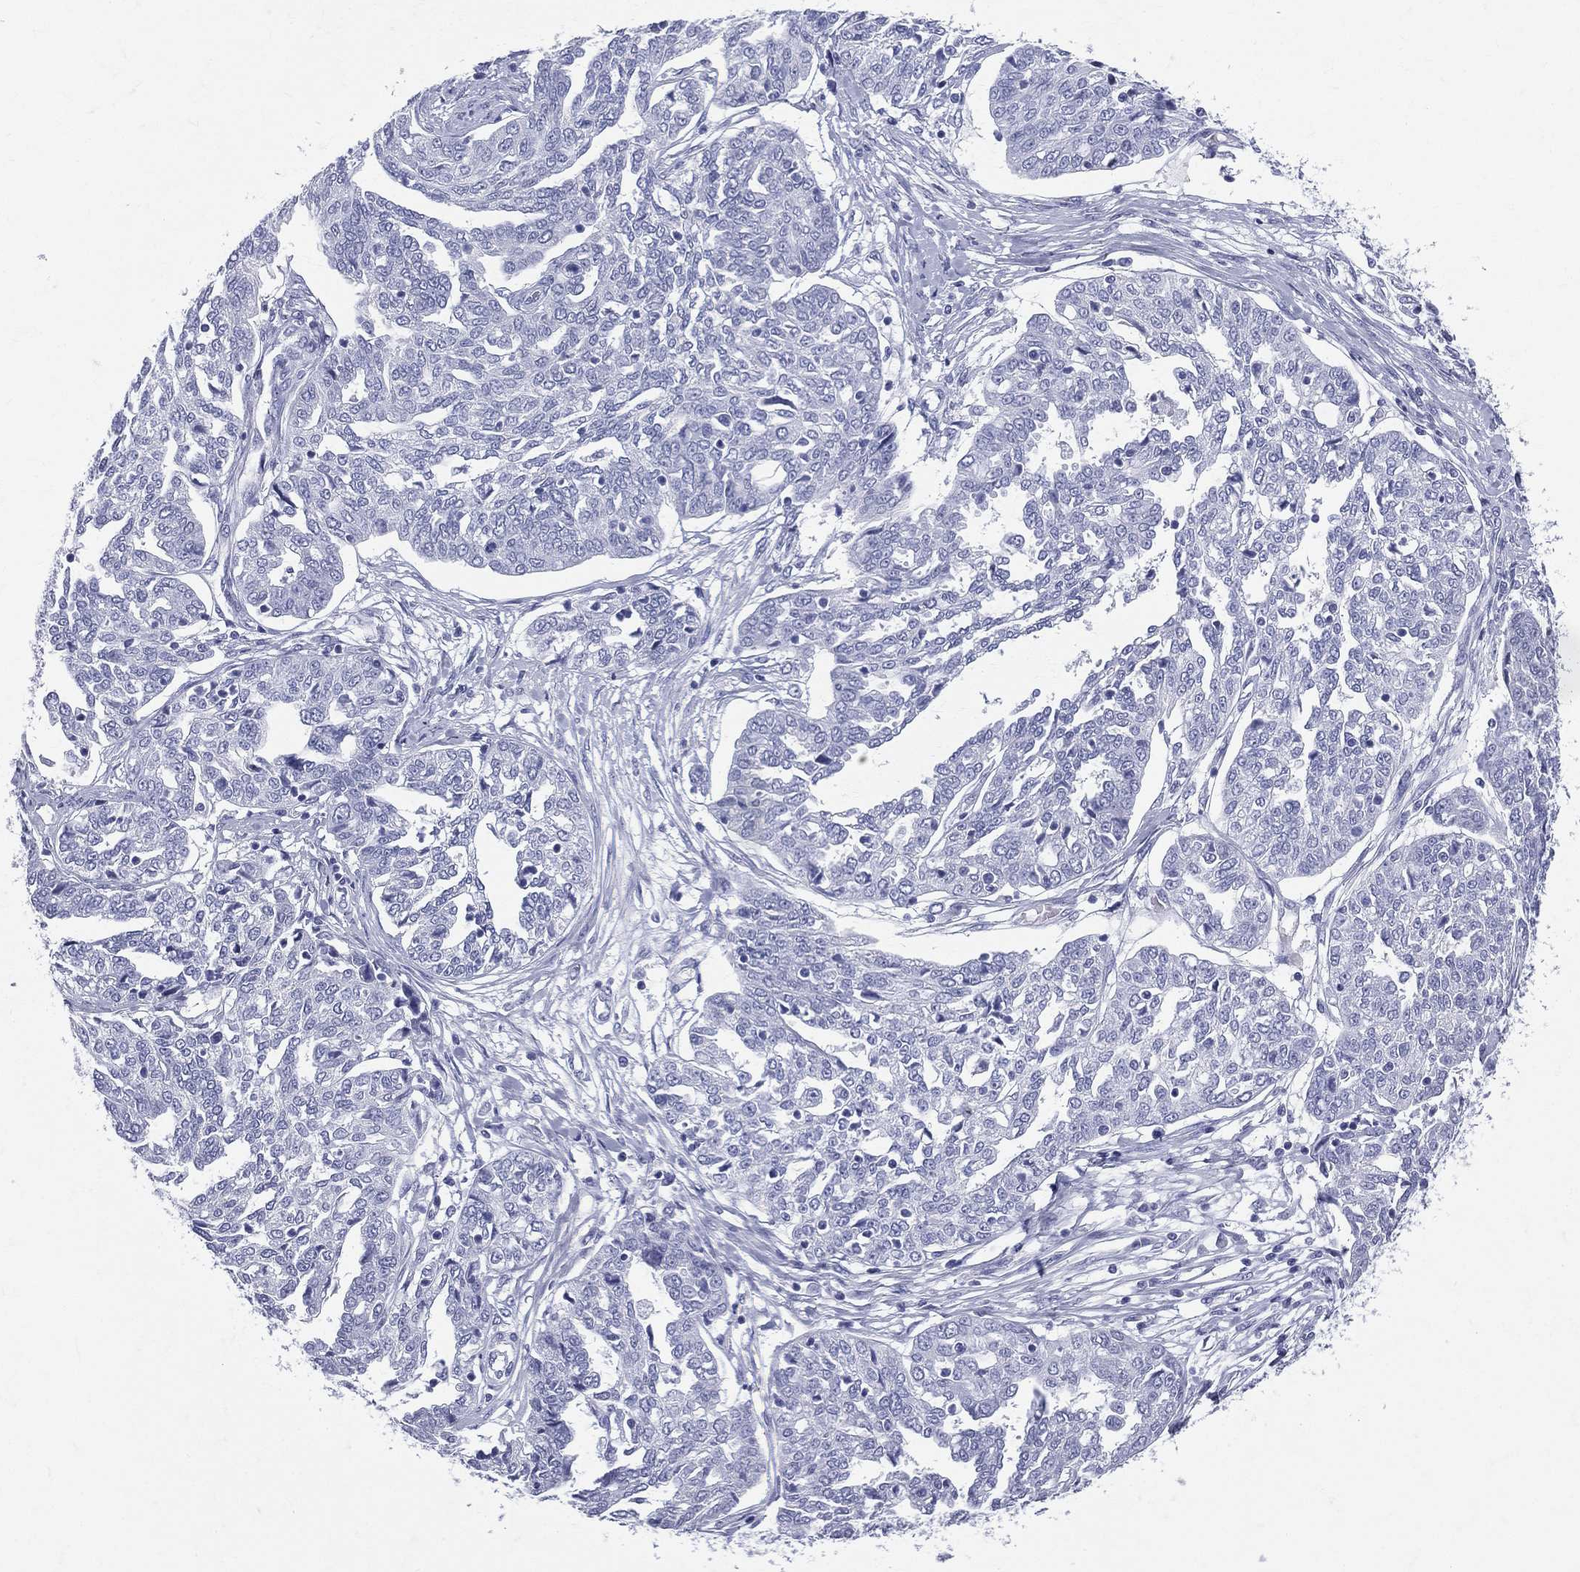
{"staining": {"intensity": "negative", "quantity": "none", "location": "none"}, "tissue": "ovarian cancer", "cell_type": "Tumor cells", "image_type": "cancer", "snomed": [{"axis": "morphology", "description": "Cystadenocarcinoma, serous, NOS"}, {"axis": "topography", "description": "Ovary"}], "caption": "Human ovarian serous cystadenocarcinoma stained for a protein using immunohistochemistry (IHC) shows no expression in tumor cells.", "gene": "ETNPPL", "patient": {"sex": "female", "age": 67}}